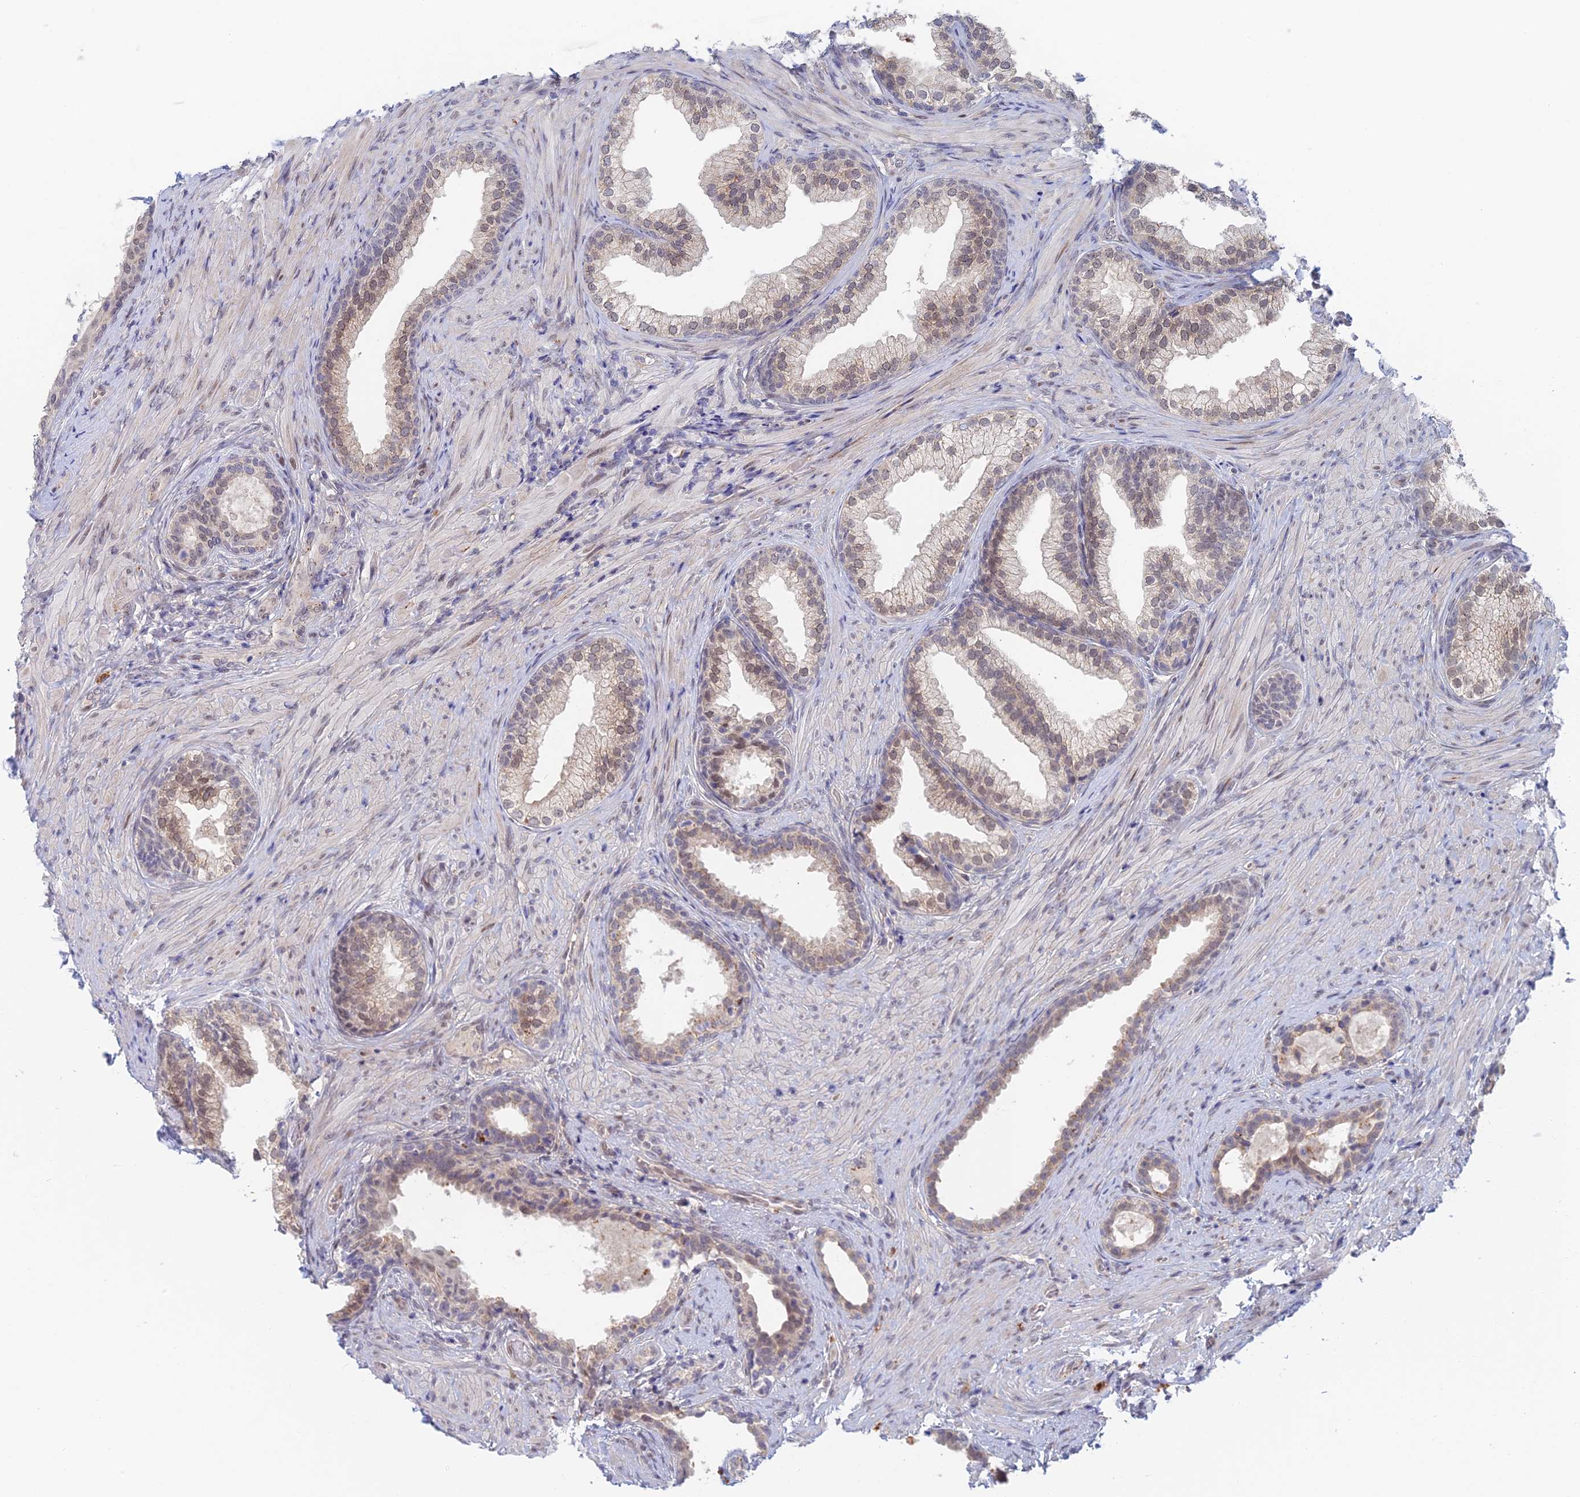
{"staining": {"intensity": "weak", "quantity": ">75%", "location": "cytoplasmic/membranous,nuclear"}, "tissue": "prostate", "cell_type": "Glandular cells", "image_type": "normal", "snomed": [{"axis": "morphology", "description": "Normal tissue, NOS"}, {"axis": "topography", "description": "Prostate"}], "caption": "Prostate stained with DAB immunohistochemistry demonstrates low levels of weak cytoplasmic/membranous,nuclear positivity in about >75% of glandular cells. (DAB IHC with brightfield microscopy, high magnification).", "gene": "ZUP1", "patient": {"sex": "male", "age": 76}}